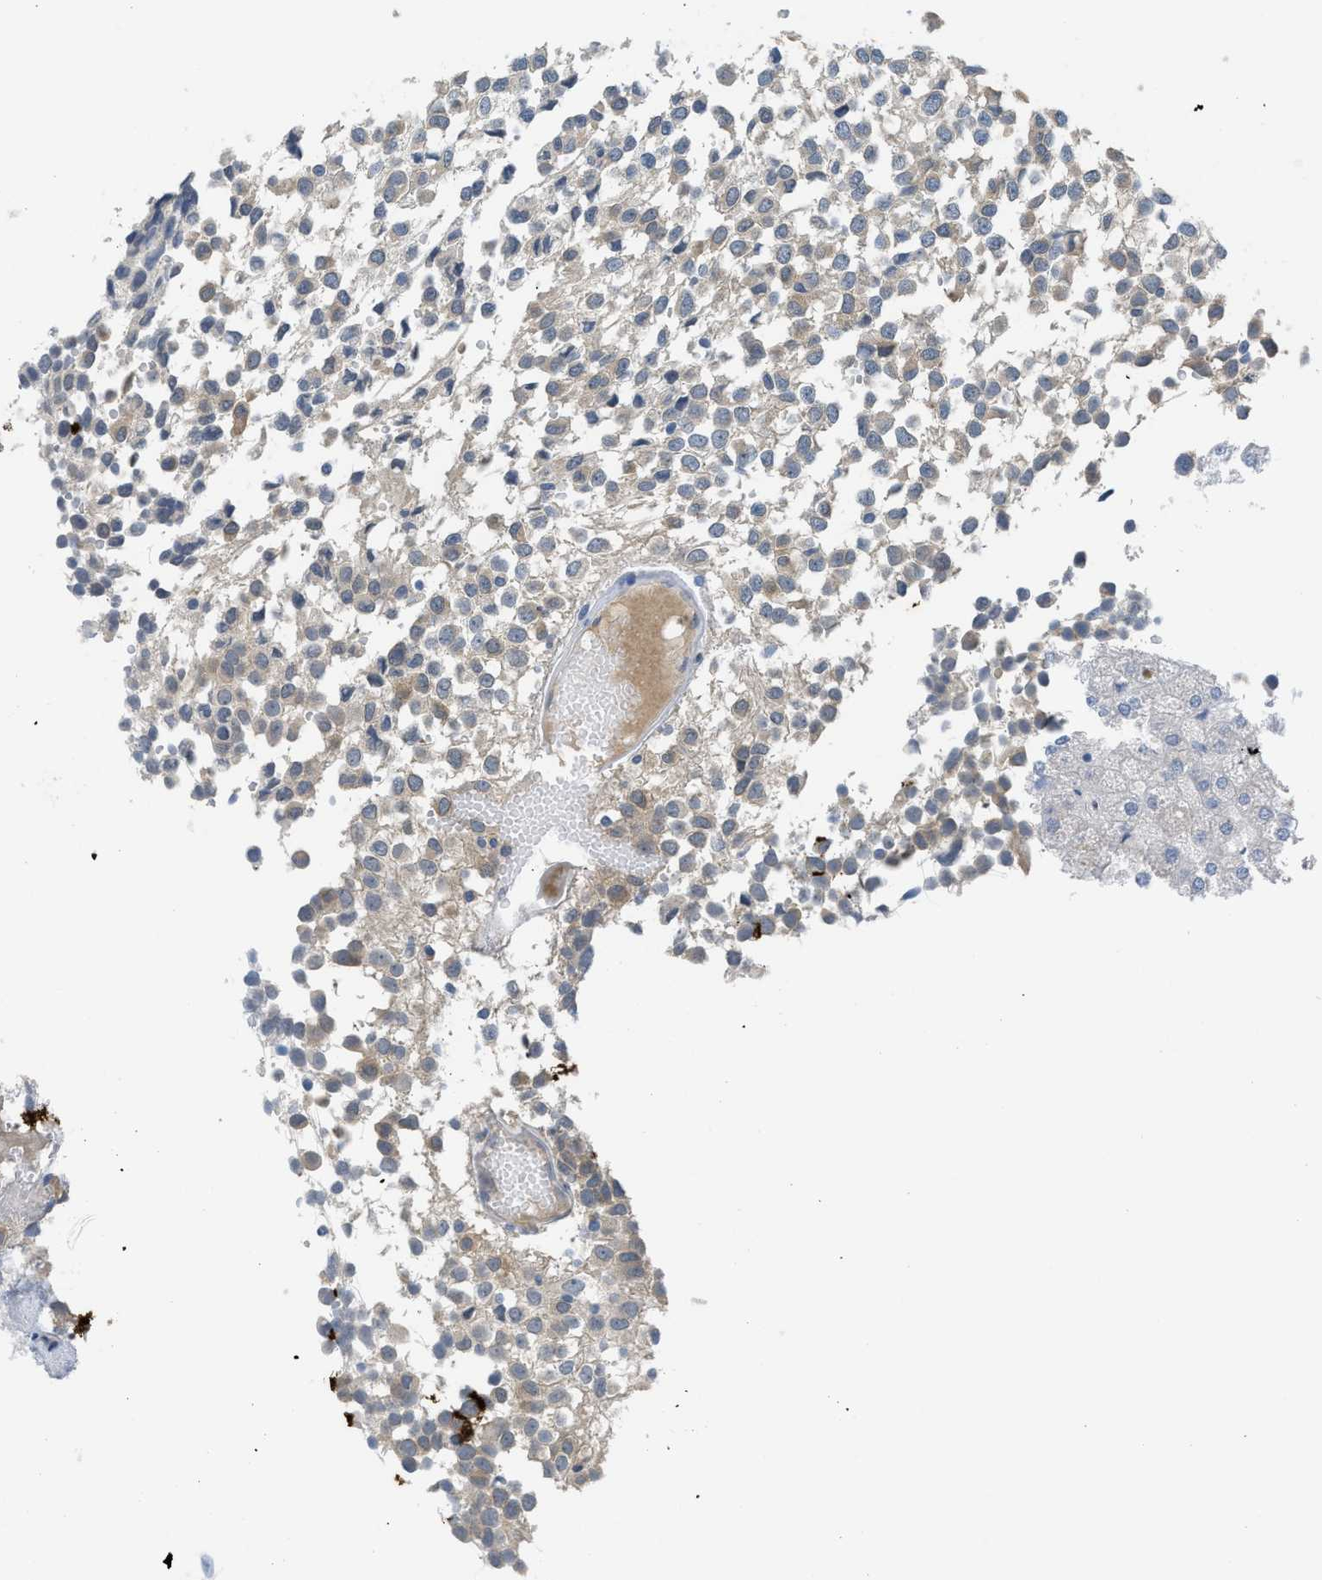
{"staining": {"intensity": "weak", "quantity": "25%-75%", "location": "cytoplasmic/membranous"}, "tissue": "glioma", "cell_type": "Tumor cells", "image_type": "cancer", "snomed": [{"axis": "morphology", "description": "Glioma, malignant, High grade"}, {"axis": "topography", "description": "Brain"}], "caption": "Immunohistochemical staining of human glioma reveals low levels of weak cytoplasmic/membranous protein staining in about 25%-75% of tumor cells.", "gene": "TNFAIP1", "patient": {"sex": "male", "age": 32}}